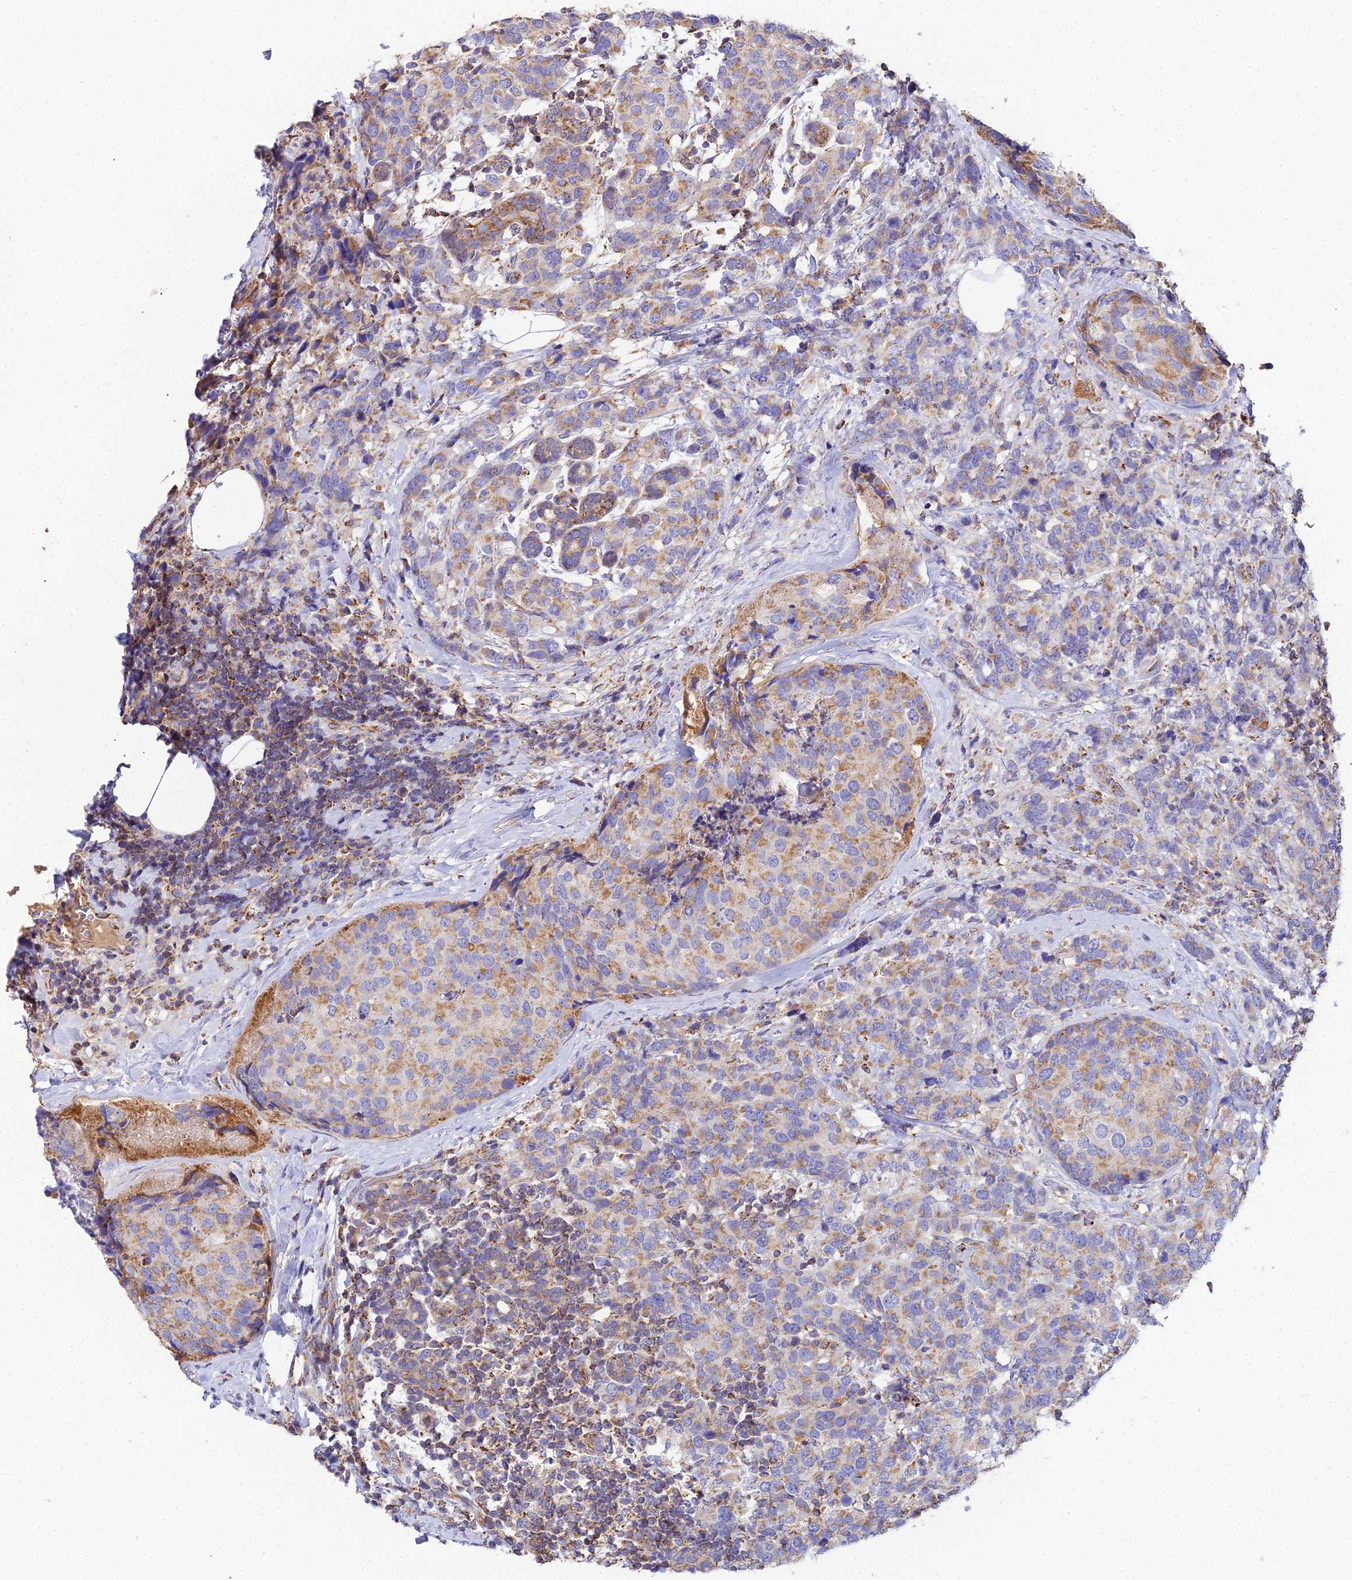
{"staining": {"intensity": "weak", "quantity": ">75%", "location": "cytoplasmic/membranous"}, "tissue": "breast cancer", "cell_type": "Tumor cells", "image_type": "cancer", "snomed": [{"axis": "morphology", "description": "Lobular carcinoma"}, {"axis": "topography", "description": "Breast"}], "caption": "Immunohistochemistry (IHC) of breast lobular carcinoma reveals low levels of weak cytoplasmic/membranous staining in approximately >75% of tumor cells.", "gene": "NIPSNAP3A", "patient": {"sex": "female", "age": 59}}